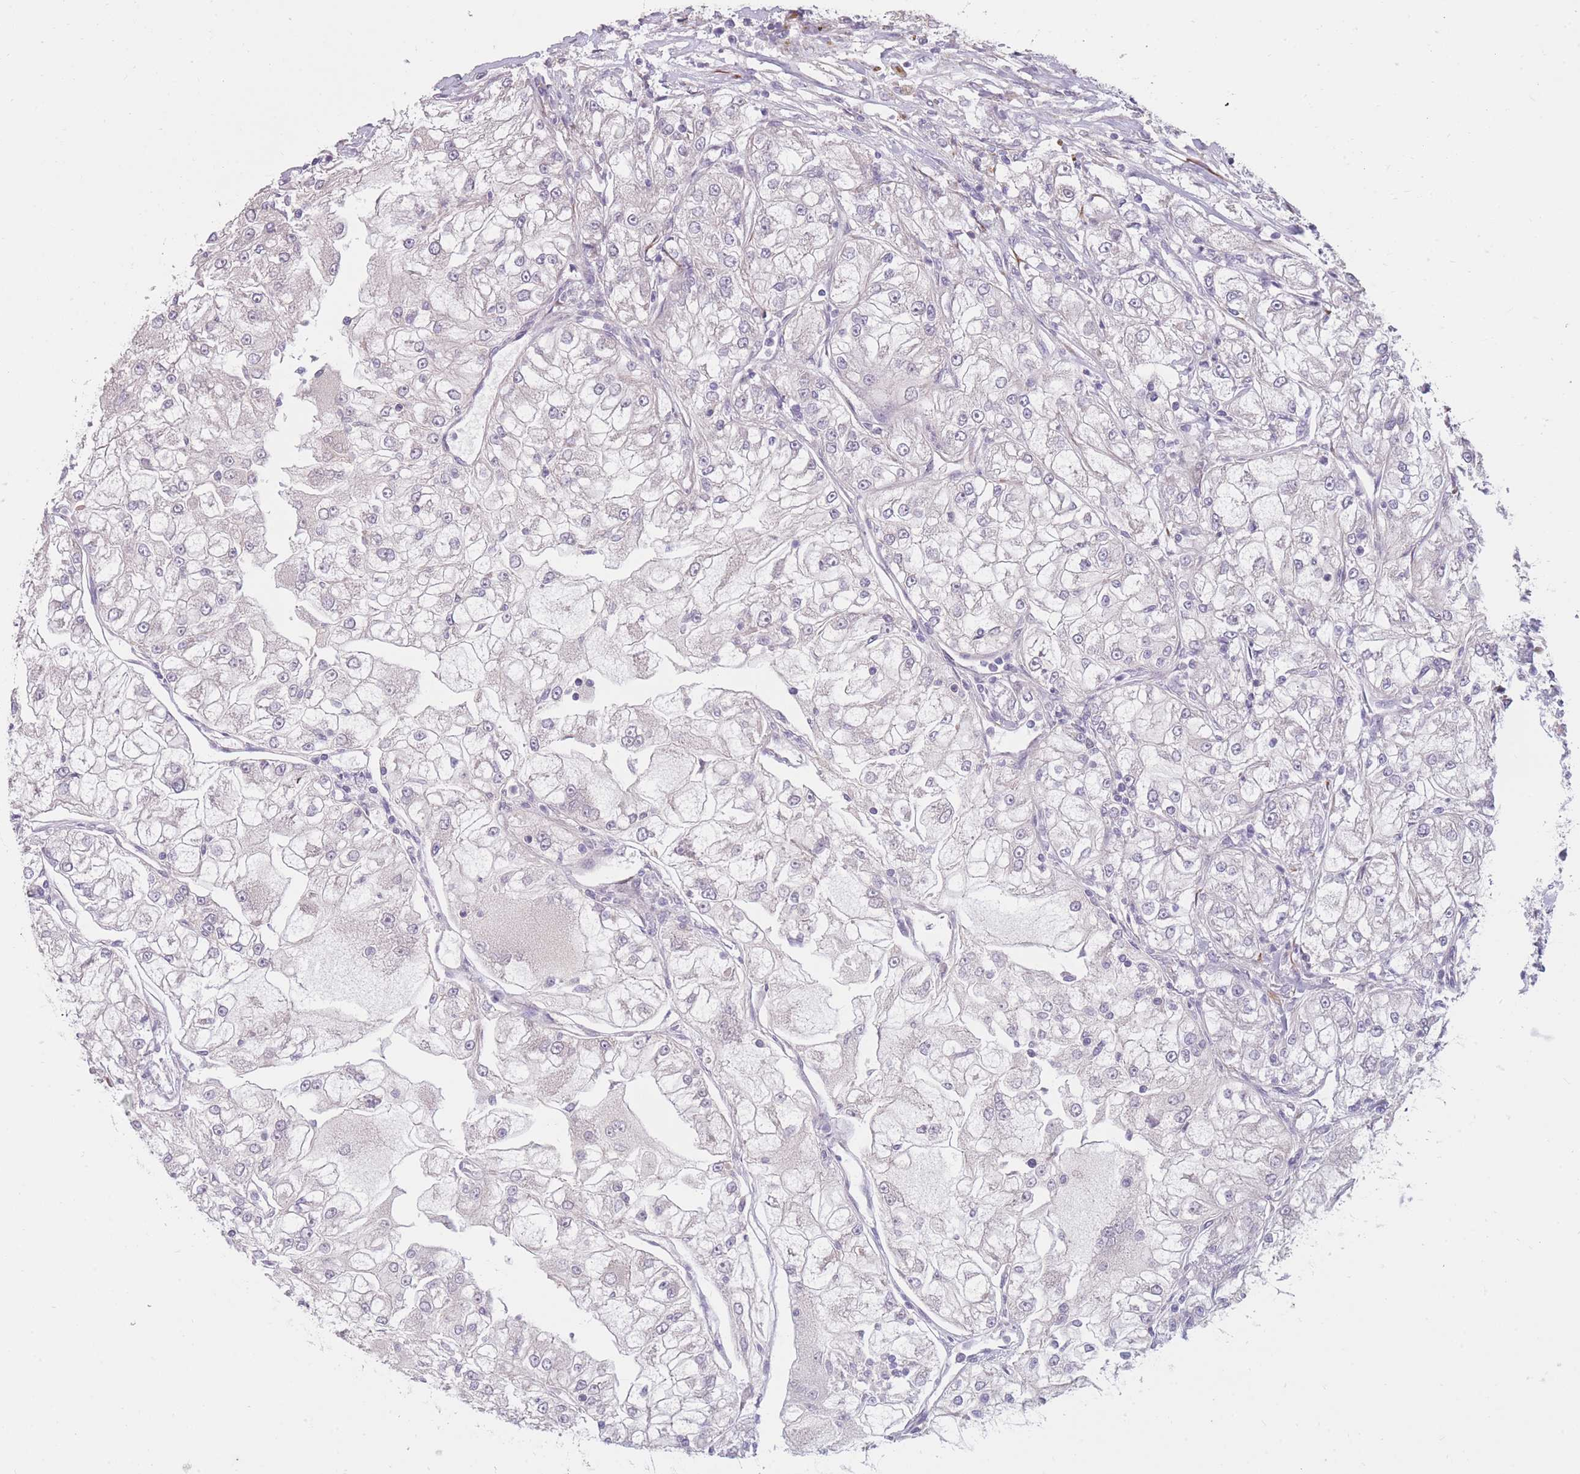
{"staining": {"intensity": "negative", "quantity": "none", "location": "none"}, "tissue": "renal cancer", "cell_type": "Tumor cells", "image_type": "cancer", "snomed": [{"axis": "morphology", "description": "Adenocarcinoma, NOS"}, {"axis": "topography", "description": "Kidney"}], "caption": "Renal cancer was stained to show a protein in brown. There is no significant positivity in tumor cells.", "gene": "CCNQ", "patient": {"sex": "female", "age": 72}}